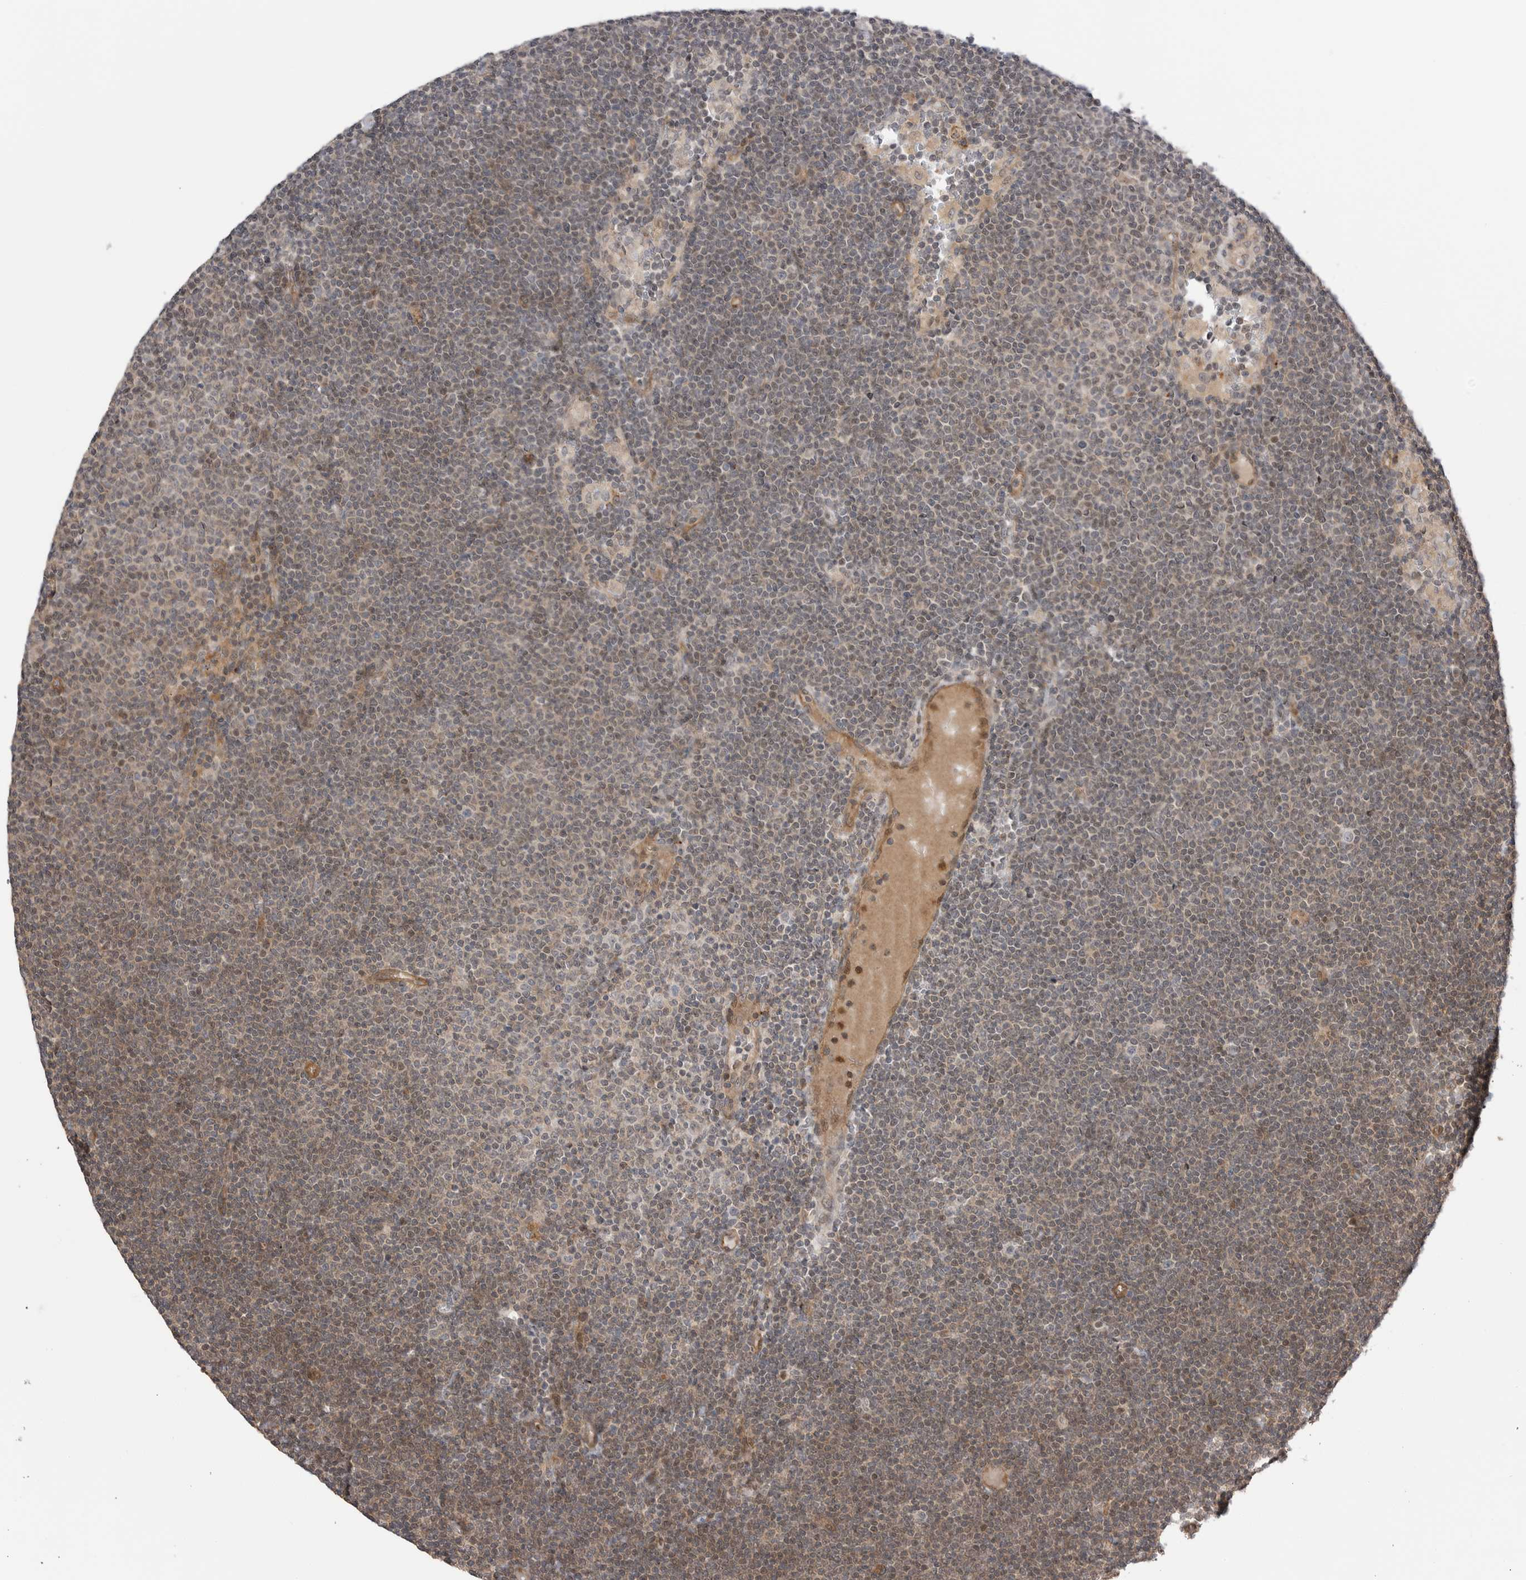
{"staining": {"intensity": "weak", "quantity": "25%-75%", "location": "cytoplasmic/membranous,nuclear"}, "tissue": "lymphoma", "cell_type": "Tumor cells", "image_type": "cancer", "snomed": [{"axis": "morphology", "description": "Malignant lymphoma, non-Hodgkin's type, Low grade"}, {"axis": "topography", "description": "Lymph node"}], "caption": "Low-grade malignant lymphoma, non-Hodgkin's type stained for a protein (brown) displays weak cytoplasmic/membranous and nuclear positive staining in approximately 25%-75% of tumor cells.", "gene": "PEAK1", "patient": {"sex": "female", "age": 53}}